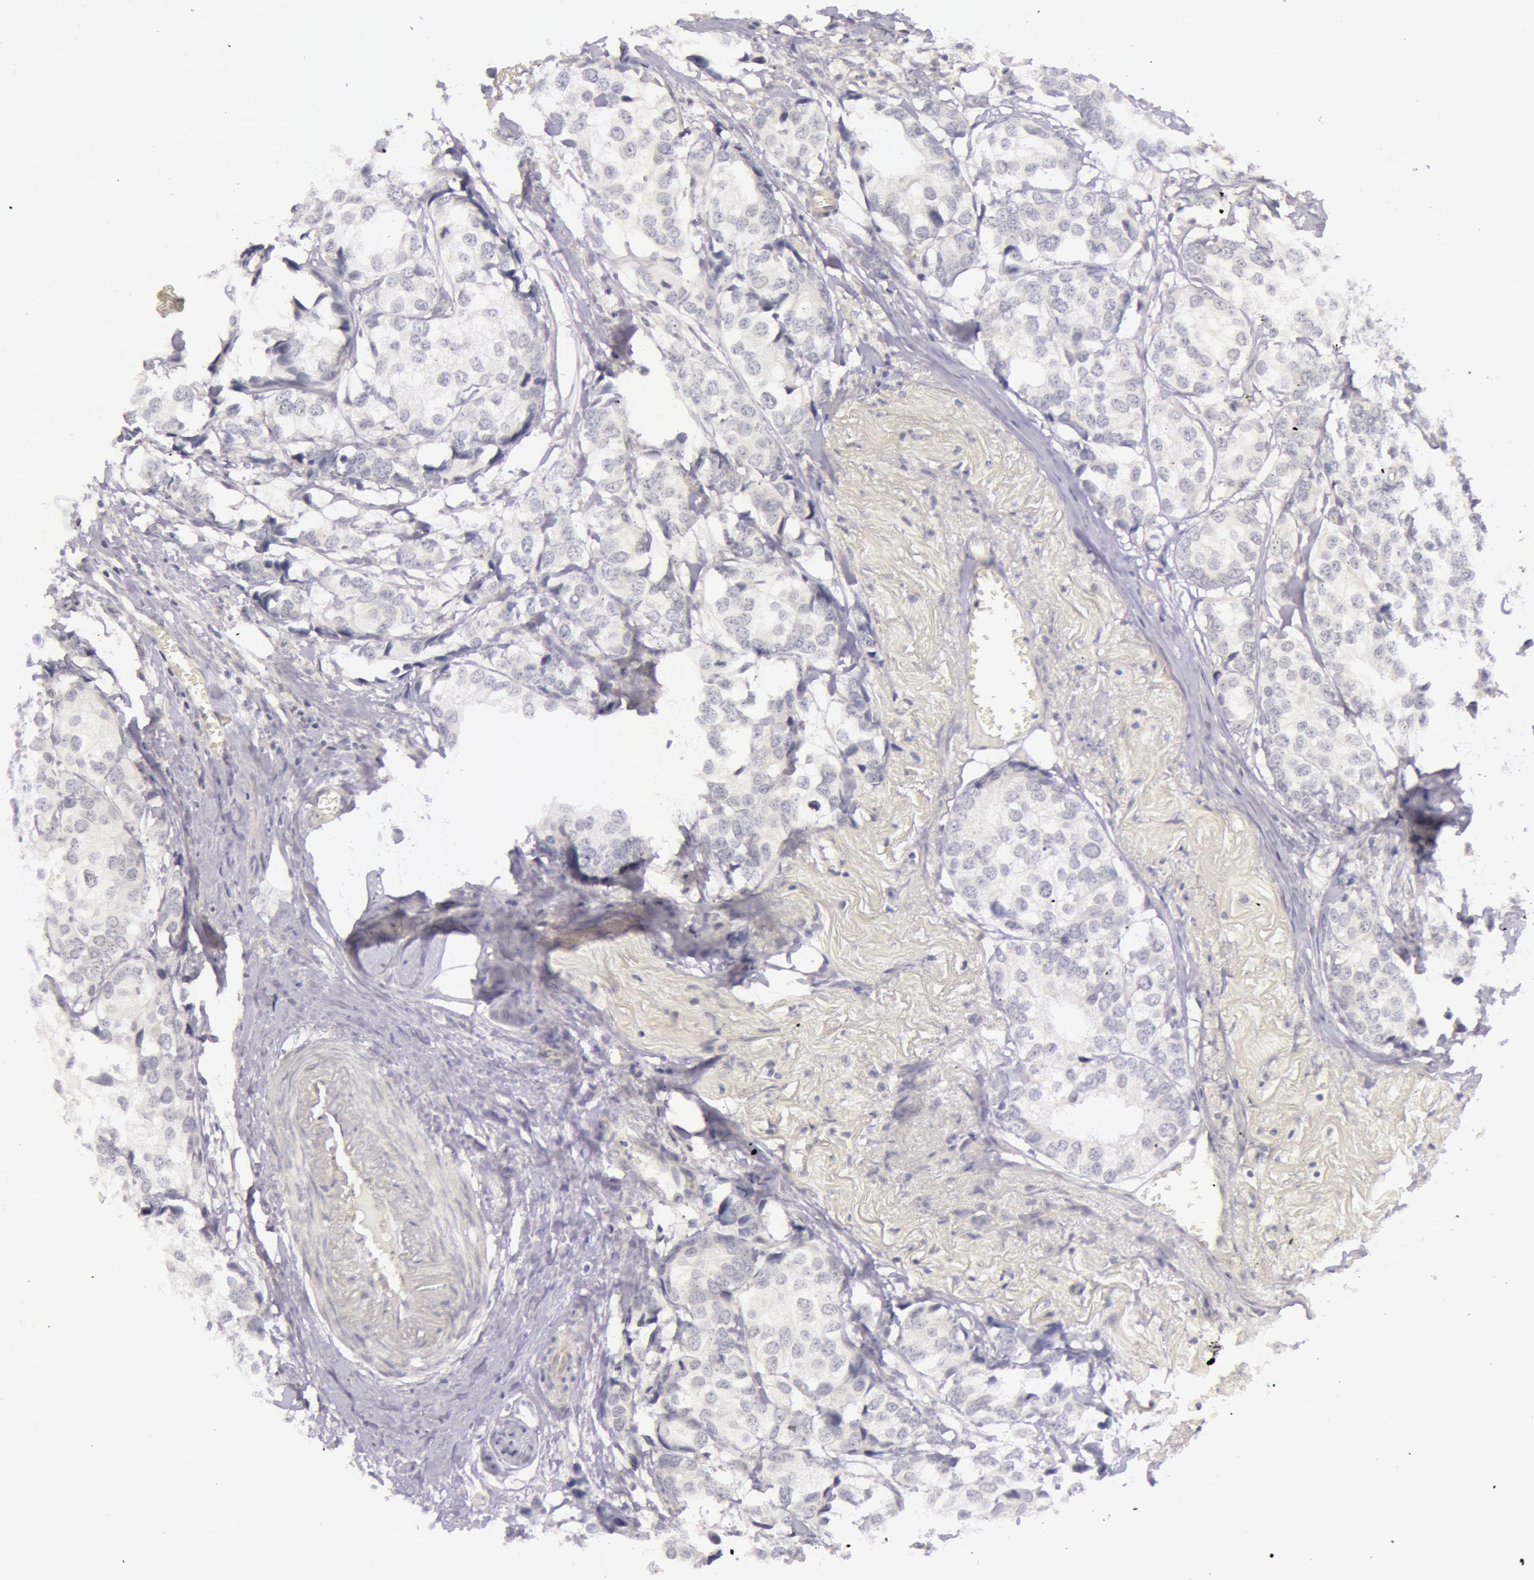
{"staining": {"intensity": "negative", "quantity": "none", "location": "none"}, "tissue": "breast cancer", "cell_type": "Tumor cells", "image_type": "cancer", "snomed": [{"axis": "morphology", "description": "Duct carcinoma"}, {"axis": "topography", "description": "Breast"}], "caption": "Tumor cells are negative for brown protein staining in breast intraductal carcinoma.", "gene": "RBMY1F", "patient": {"sex": "female", "age": 68}}